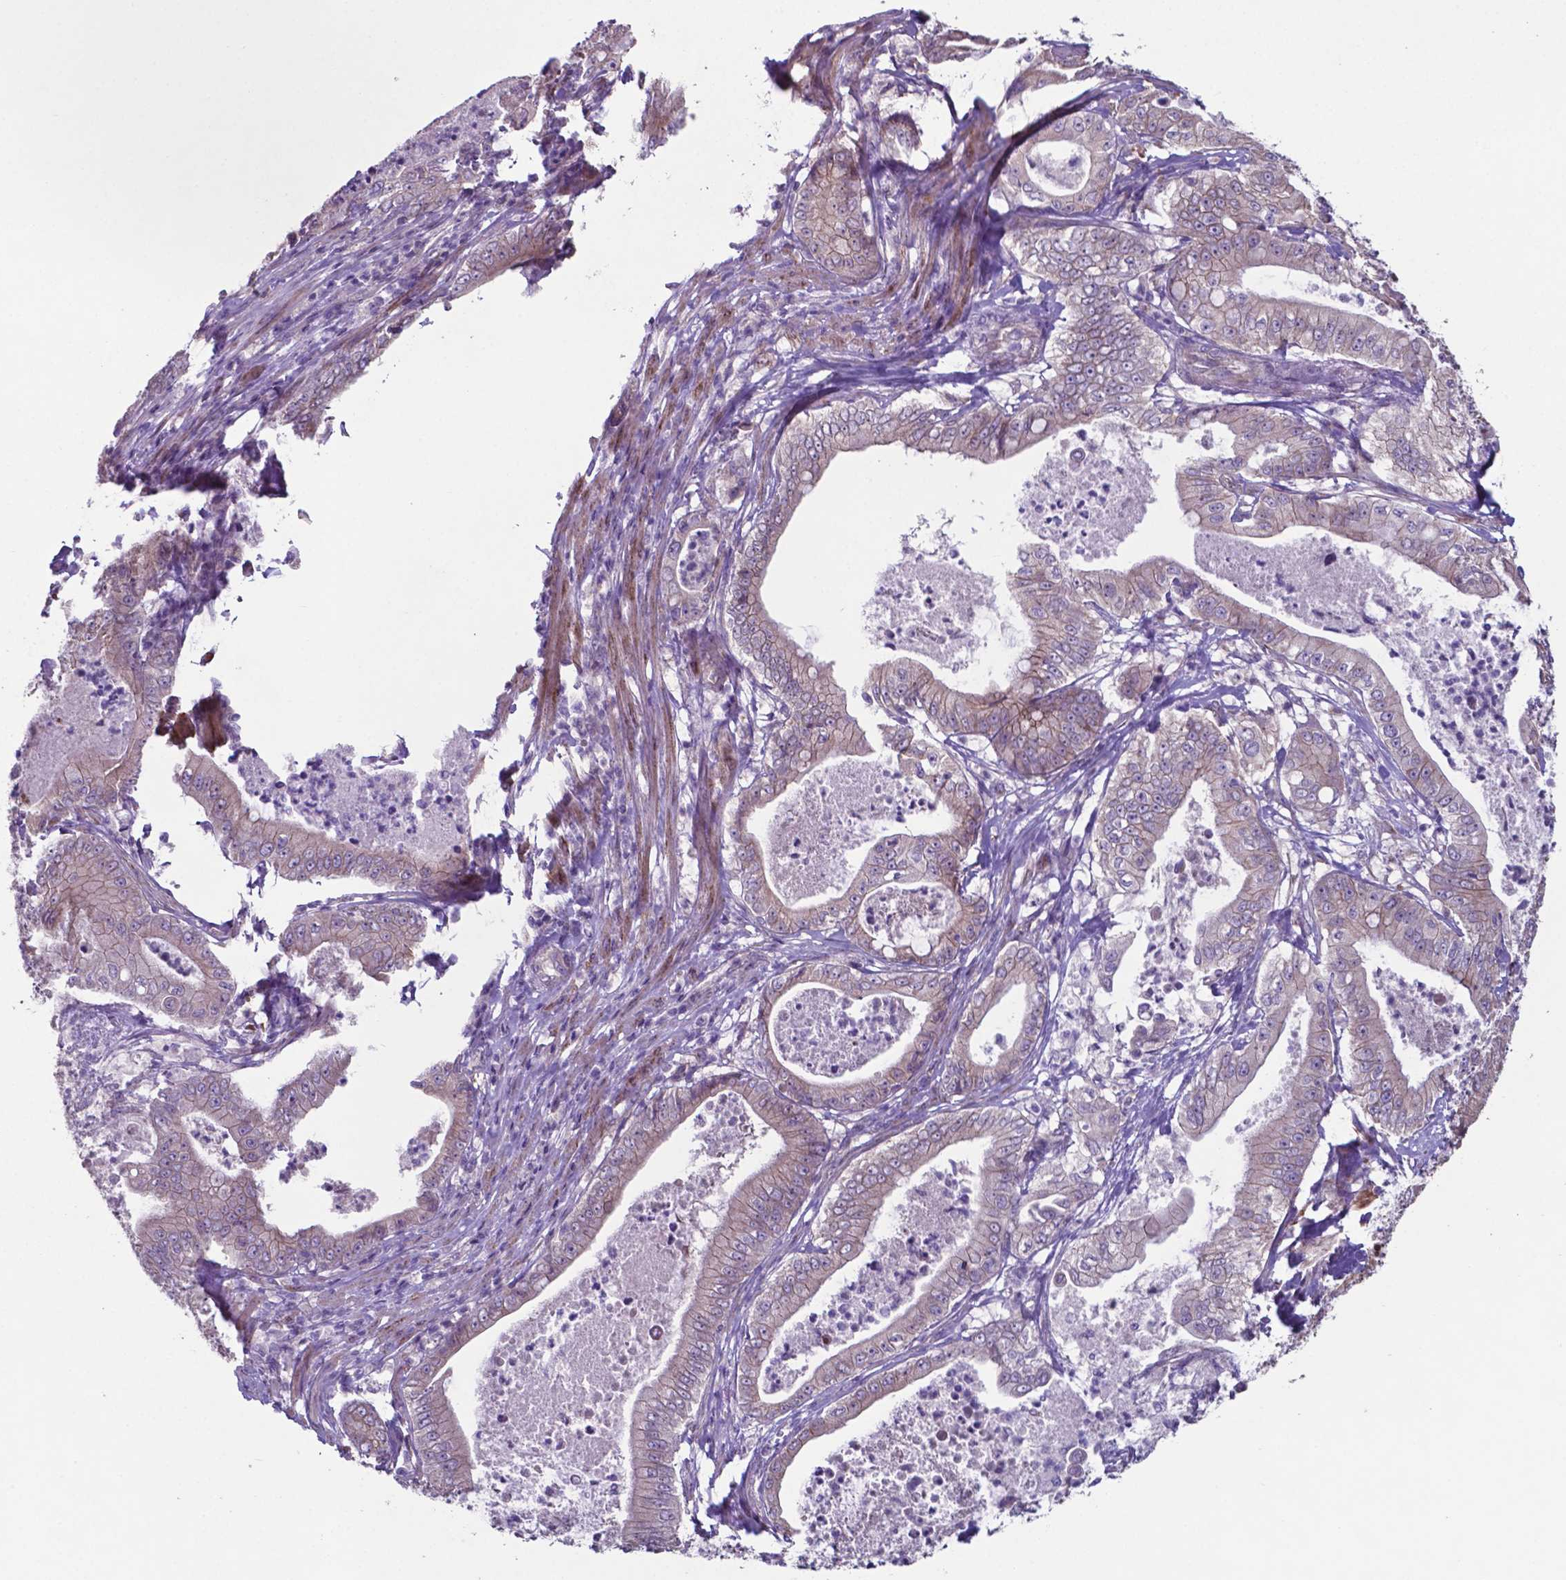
{"staining": {"intensity": "weak", "quantity": "25%-75%", "location": "cytoplasmic/membranous"}, "tissue": "pancreatic cancer", "cell_type": "Tumor cells", "image_type": "cancer", "snomed": [{"axis": "morphology", "description": "Adenocarcinoma, NOS"}, {"axis": "topography", "description": "Pancreas"}], "caption": "Brown immunohistochemical staining in human pancreatic cancer displays weak cytoplasmic/membranous positivity in approximately 25%-75% of tumor cells.", "gene": "TYRO3", "patient": {"sex": "male", "age": 71}}